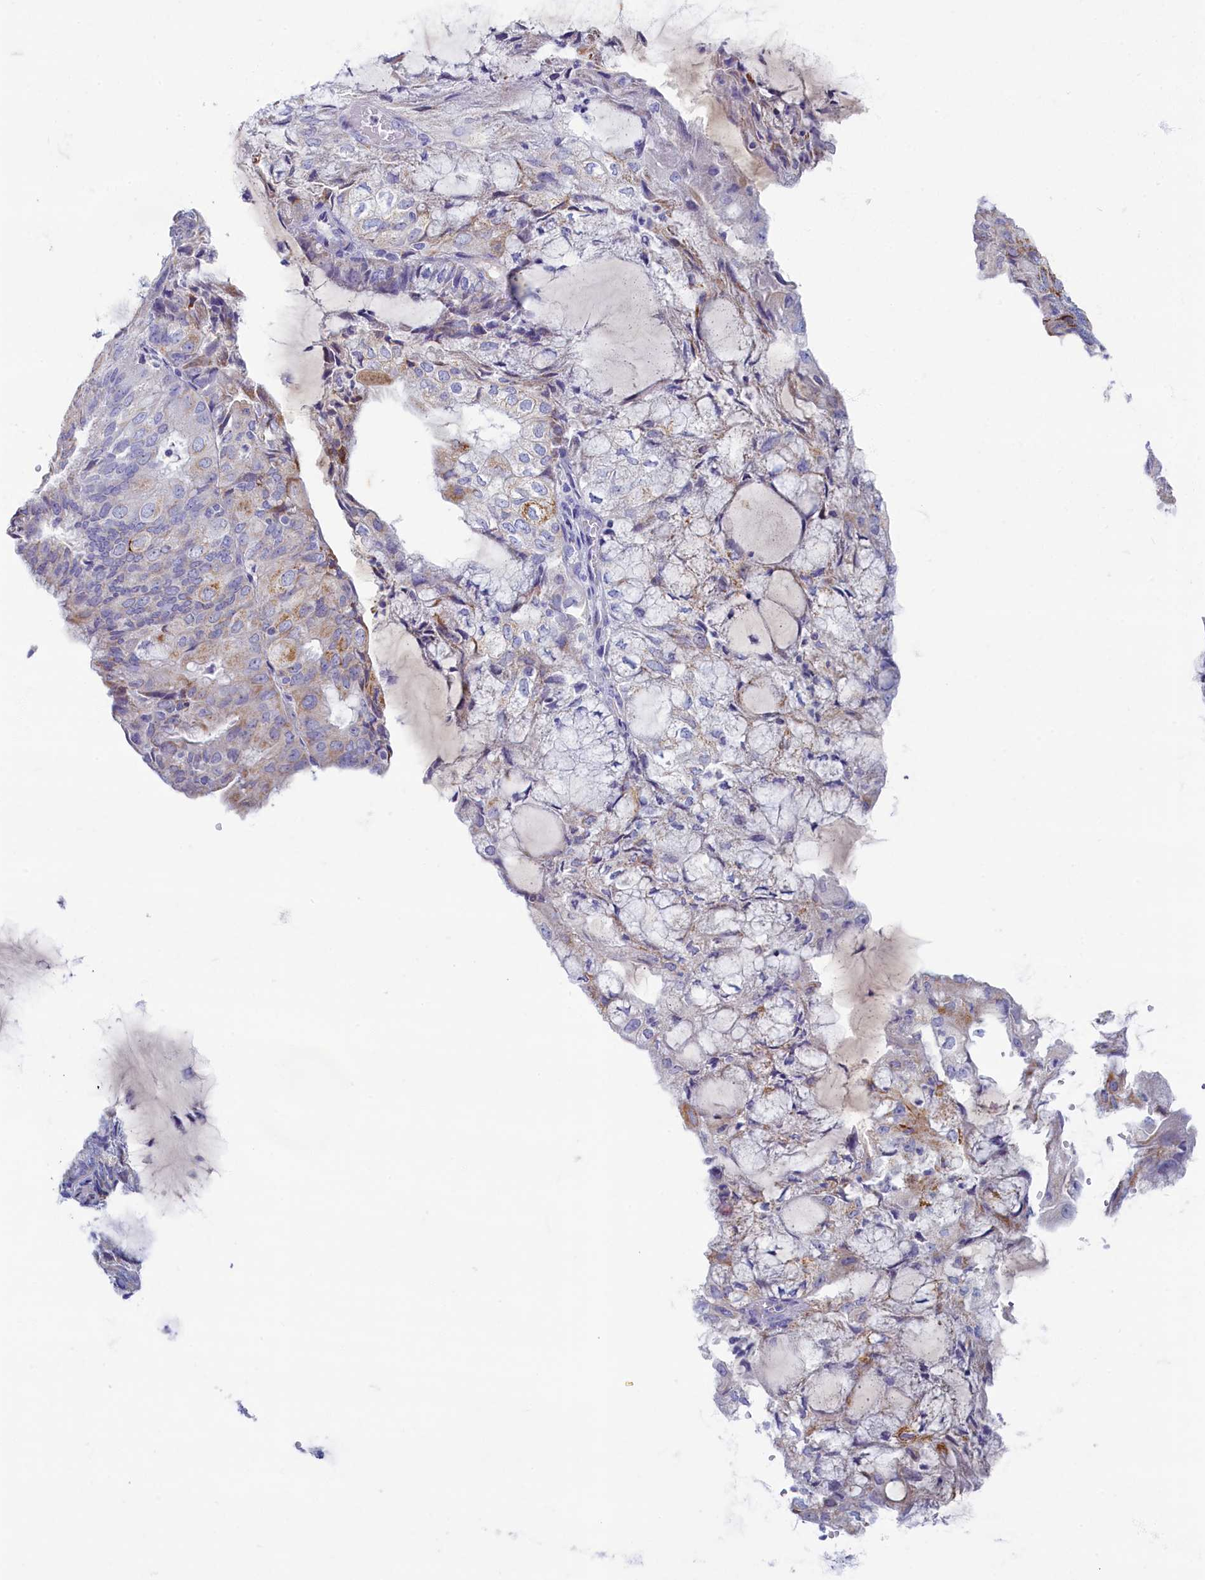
{"staining": {"intensity": "moderate", "quantity": "<25%", "location": "cytoplasmic/membranous"}, "tissue": "endometrial cancer", "cell_type": "Tumor cells", "image_type": "cancer", "snomed": [{"axis": "morphology", "description": "Adenocarcinoma, NOS"}, {"axis": "topography", "description": "Endometrium"}], "caption": "Human endometrial cancer (adenocarcinoma) stained for a protein (brown) reveals moderate cytoplasmic/membranous positive staining in about <25% of tumor cells.", "gene": "OCIAD2", "patient": {"sex": "female", "age": 81}}